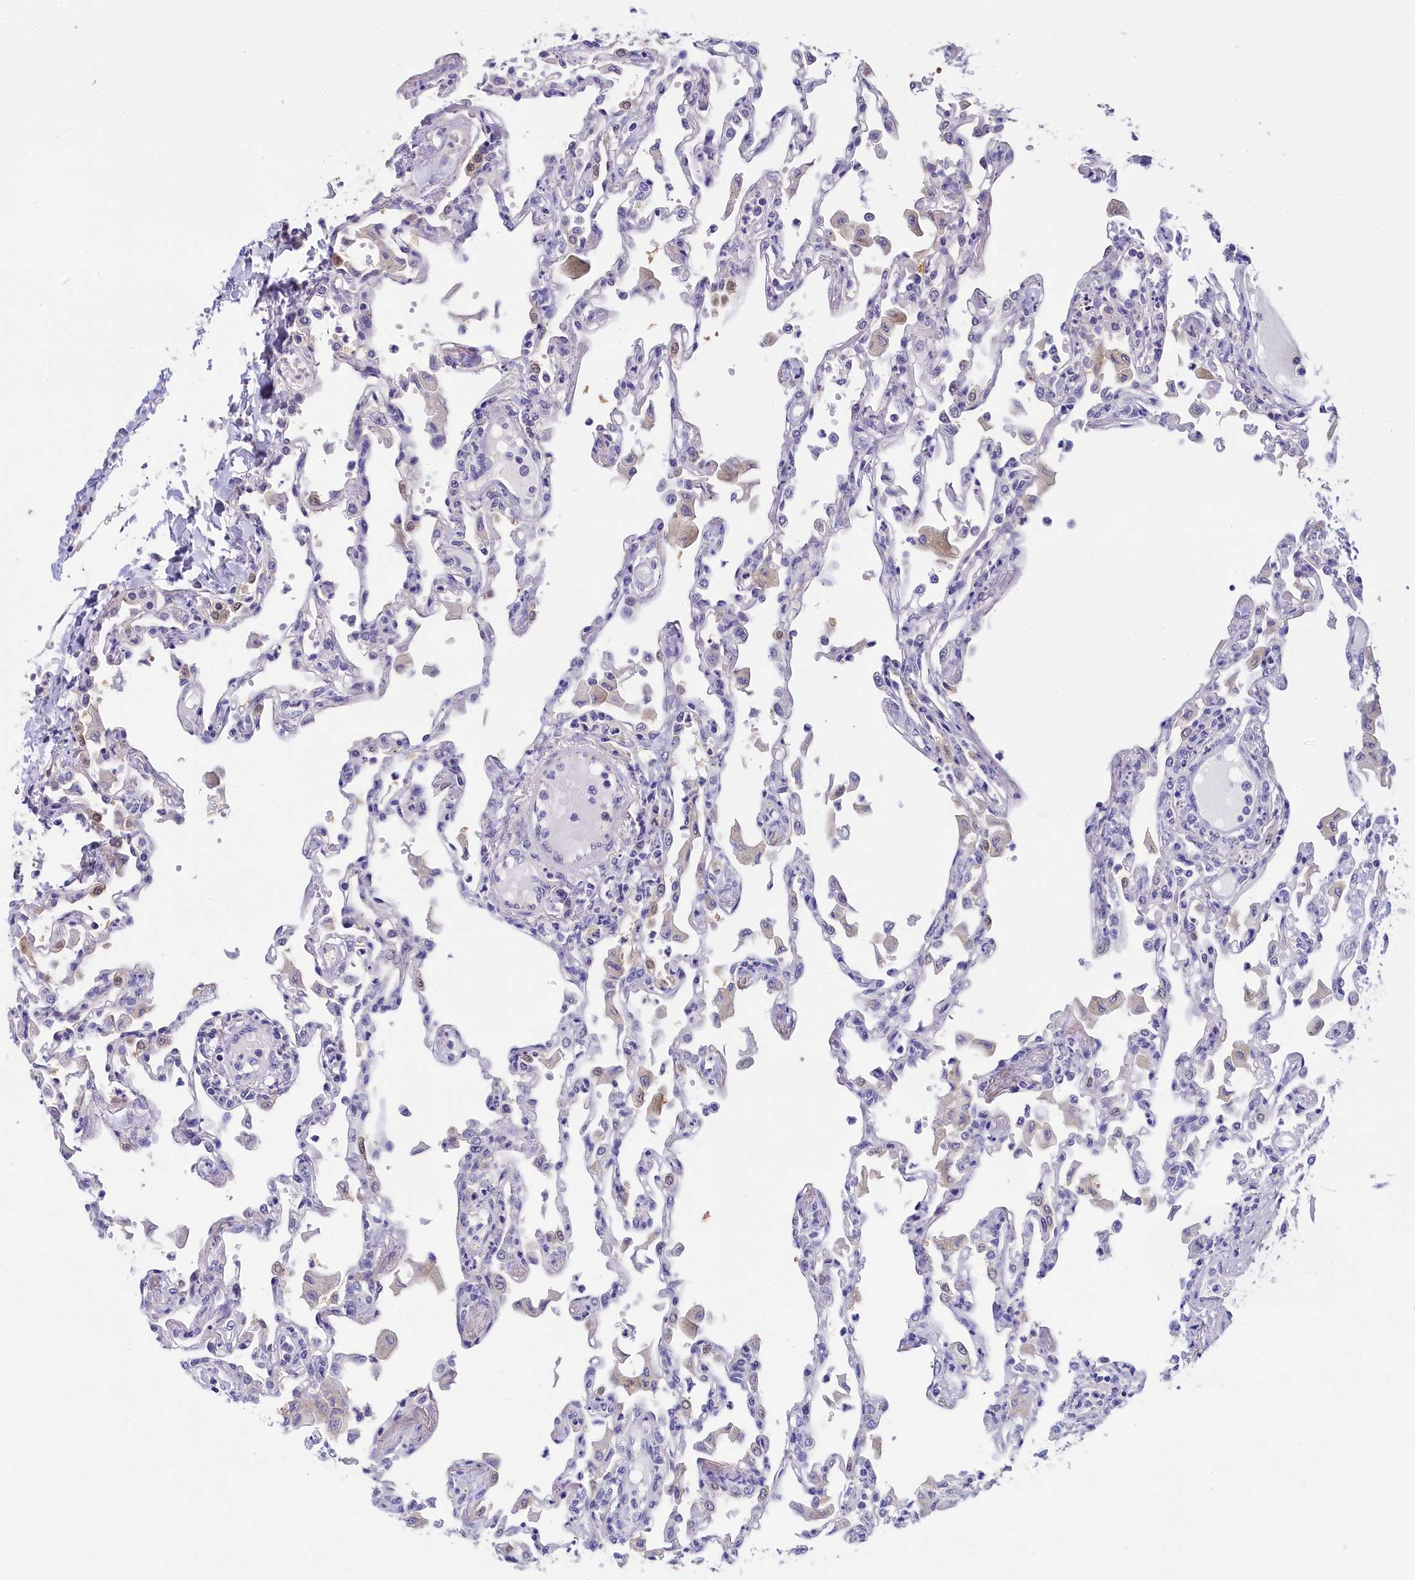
{"staining": {"intensity": "negative", "quantity": "none", "location": "none"}, "tissue": "lung", "cell_type": "Alveolar cells", "image_type": "normal", "snomed": [{"axis": "morphology", "description": "Normal tissue, NOS"}, {"axis": "topography", "description": "Bronchus"}, {"axis": "topography", "description": "Lung"}], "caption": "The micrograph reveals no significant expression in alveolar cells of lung.", "gene": "C11orf54", "patient": {"sex": "female", "age": 49}}